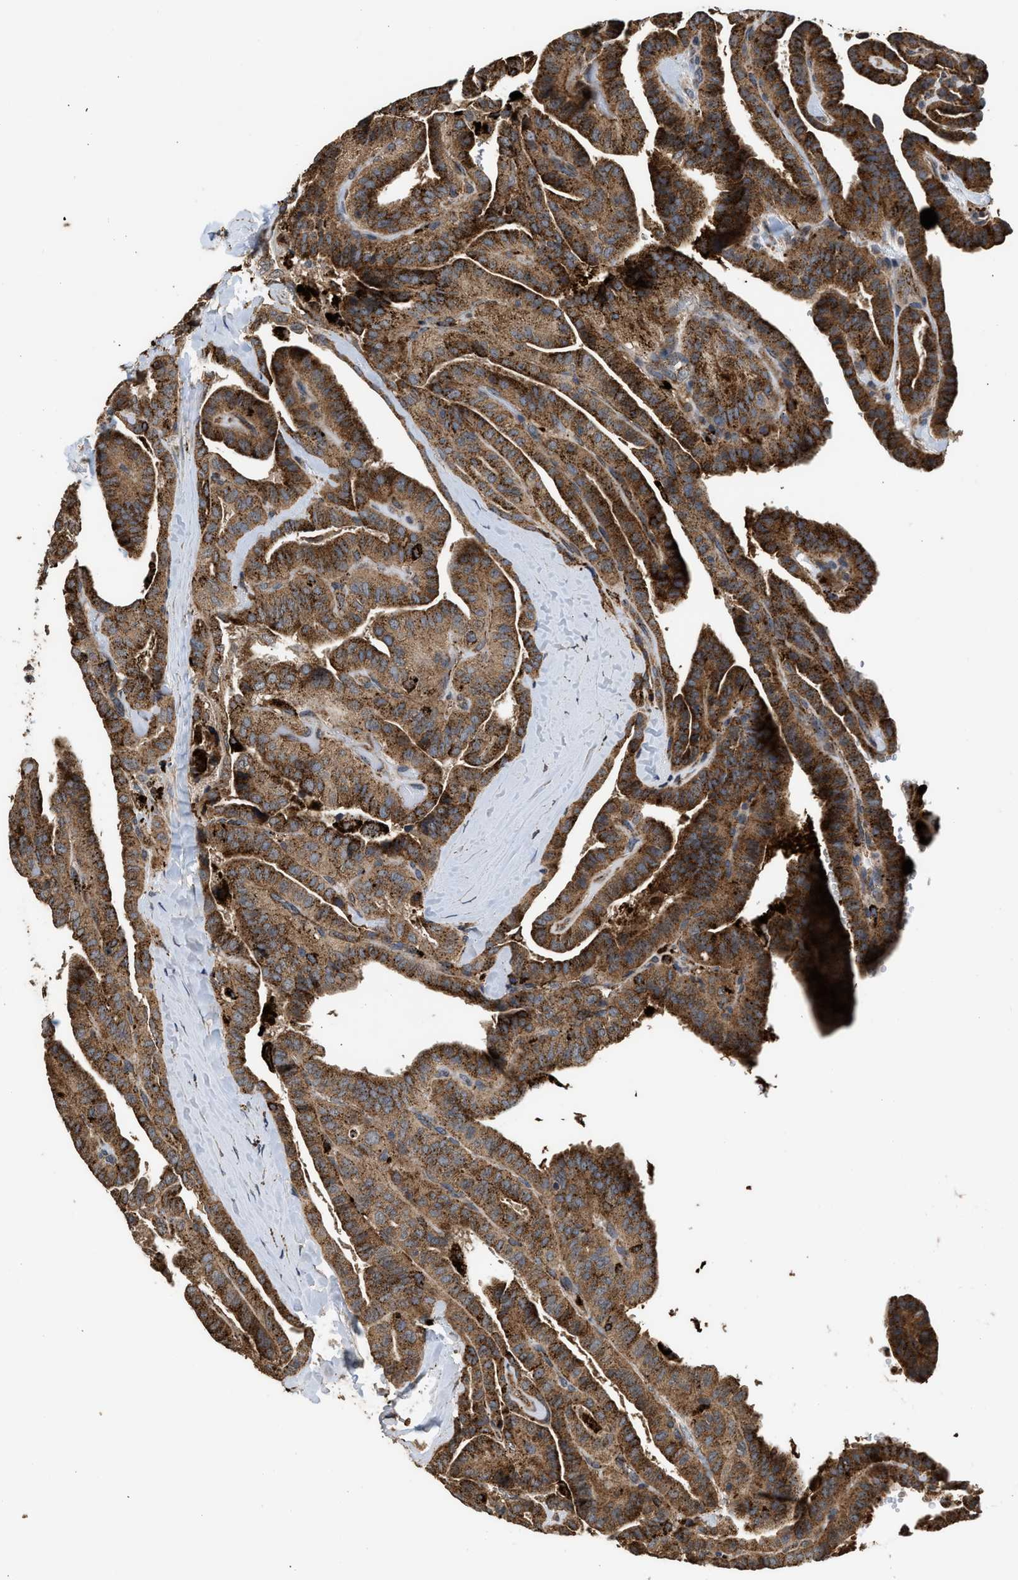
{"staining": {"intensity": "moderate", "quantity": ">75%", "location": "cytoplasmic/membranous"}, "tissue": "thyroid cancer", "cell_type": "Tumor cells", "image_type": "cancer", "snomed": [{"axis": "morphology", "description": "Papillary adenocarcinoma, NOS"}, {"axis": "topography", "description": "Thyroid gland"}], "caption": "Immunohistochemistry of human thyroid cancer reveals medium levels of moderate cytoplasmic/membranous positivity in about >75% of tumor cells.", "gene": "CTSV", "patient": {"sex": "male", "age": 77}}